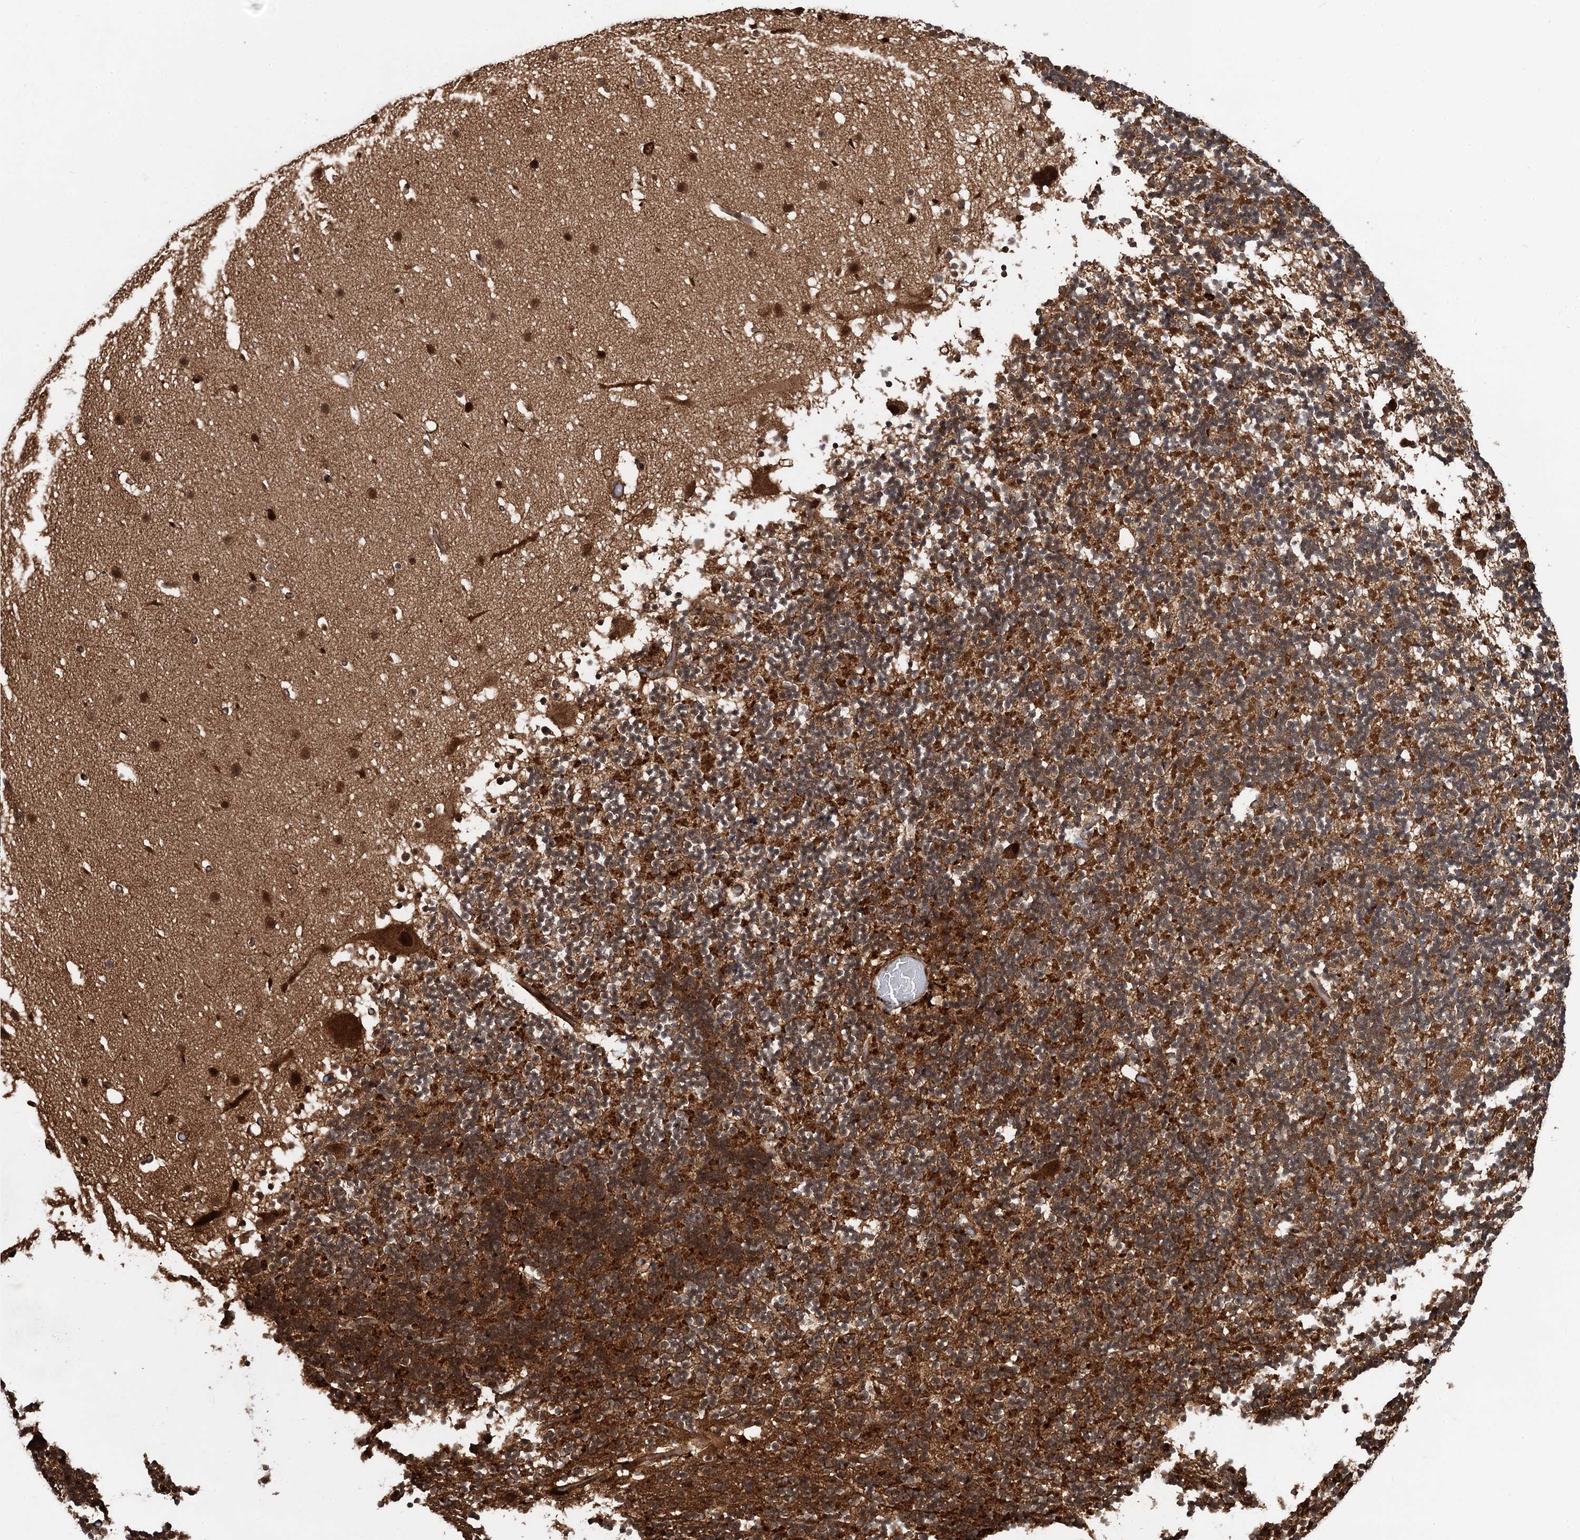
{"staining": {"intensity": "strong", "quantity": ">75%", "location": "cytoplasmic/membranous"}, "tissue": "cerebellum", "cell_type": "Cells in granular layer", "image_type": "normal", "snomed": [{"axis": "morphology", "description": "Normal tissue, NOS"}, {"axis": "topography", "description": "Cerebellum"}], "caption": "Protein staining by immunohistochemistry displays strong cytoplasmic/membranous staining in about >75% of cells in granular layer in benign cerebellum.", "gene": "SNRNP25", "patient": {"sex": "male", "age": 57}}